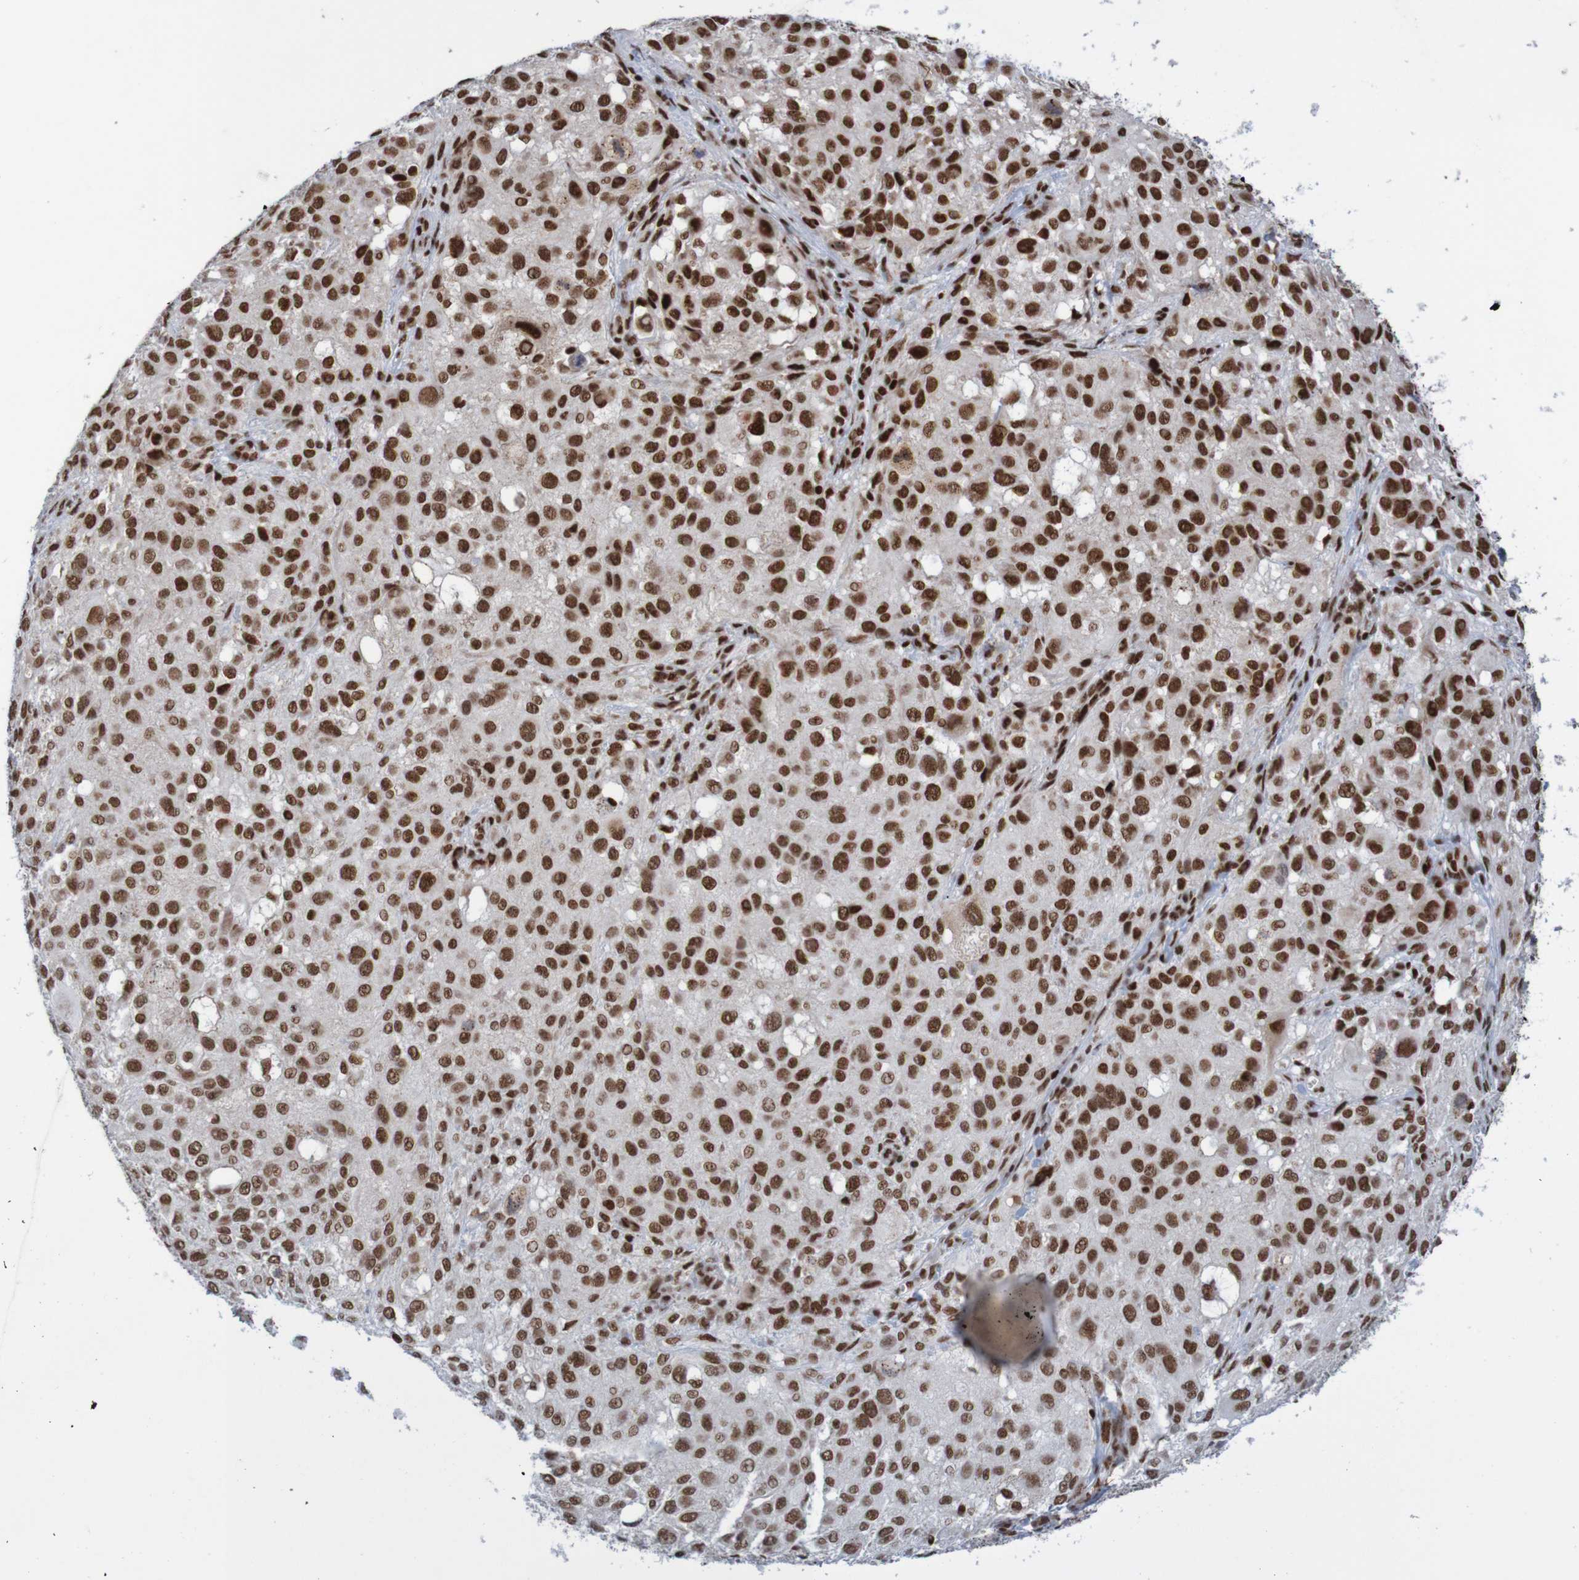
{"staining": {"intensity": "strong", "quantity": ">75%", "location": "nuclear"}, "tissue": "melanoma", "cell_type": "Tumor cells", "image_type": "cancer", "snomed": [{"axis": "morphology", "description": "Necrosis, NOS"}, {"axis": "morphology", "description": "Malignant melanoma, NOS"}, {"axis": "topography", "description": "Skin"}], "caption": "An IHC micrograph of tumor tissue is shown. Protein staining in brown labels strong nuclear positivity in melanoma within tumor cells.", "gene": "THRAP3", "patient": {"sex": "female", "age": 87}}